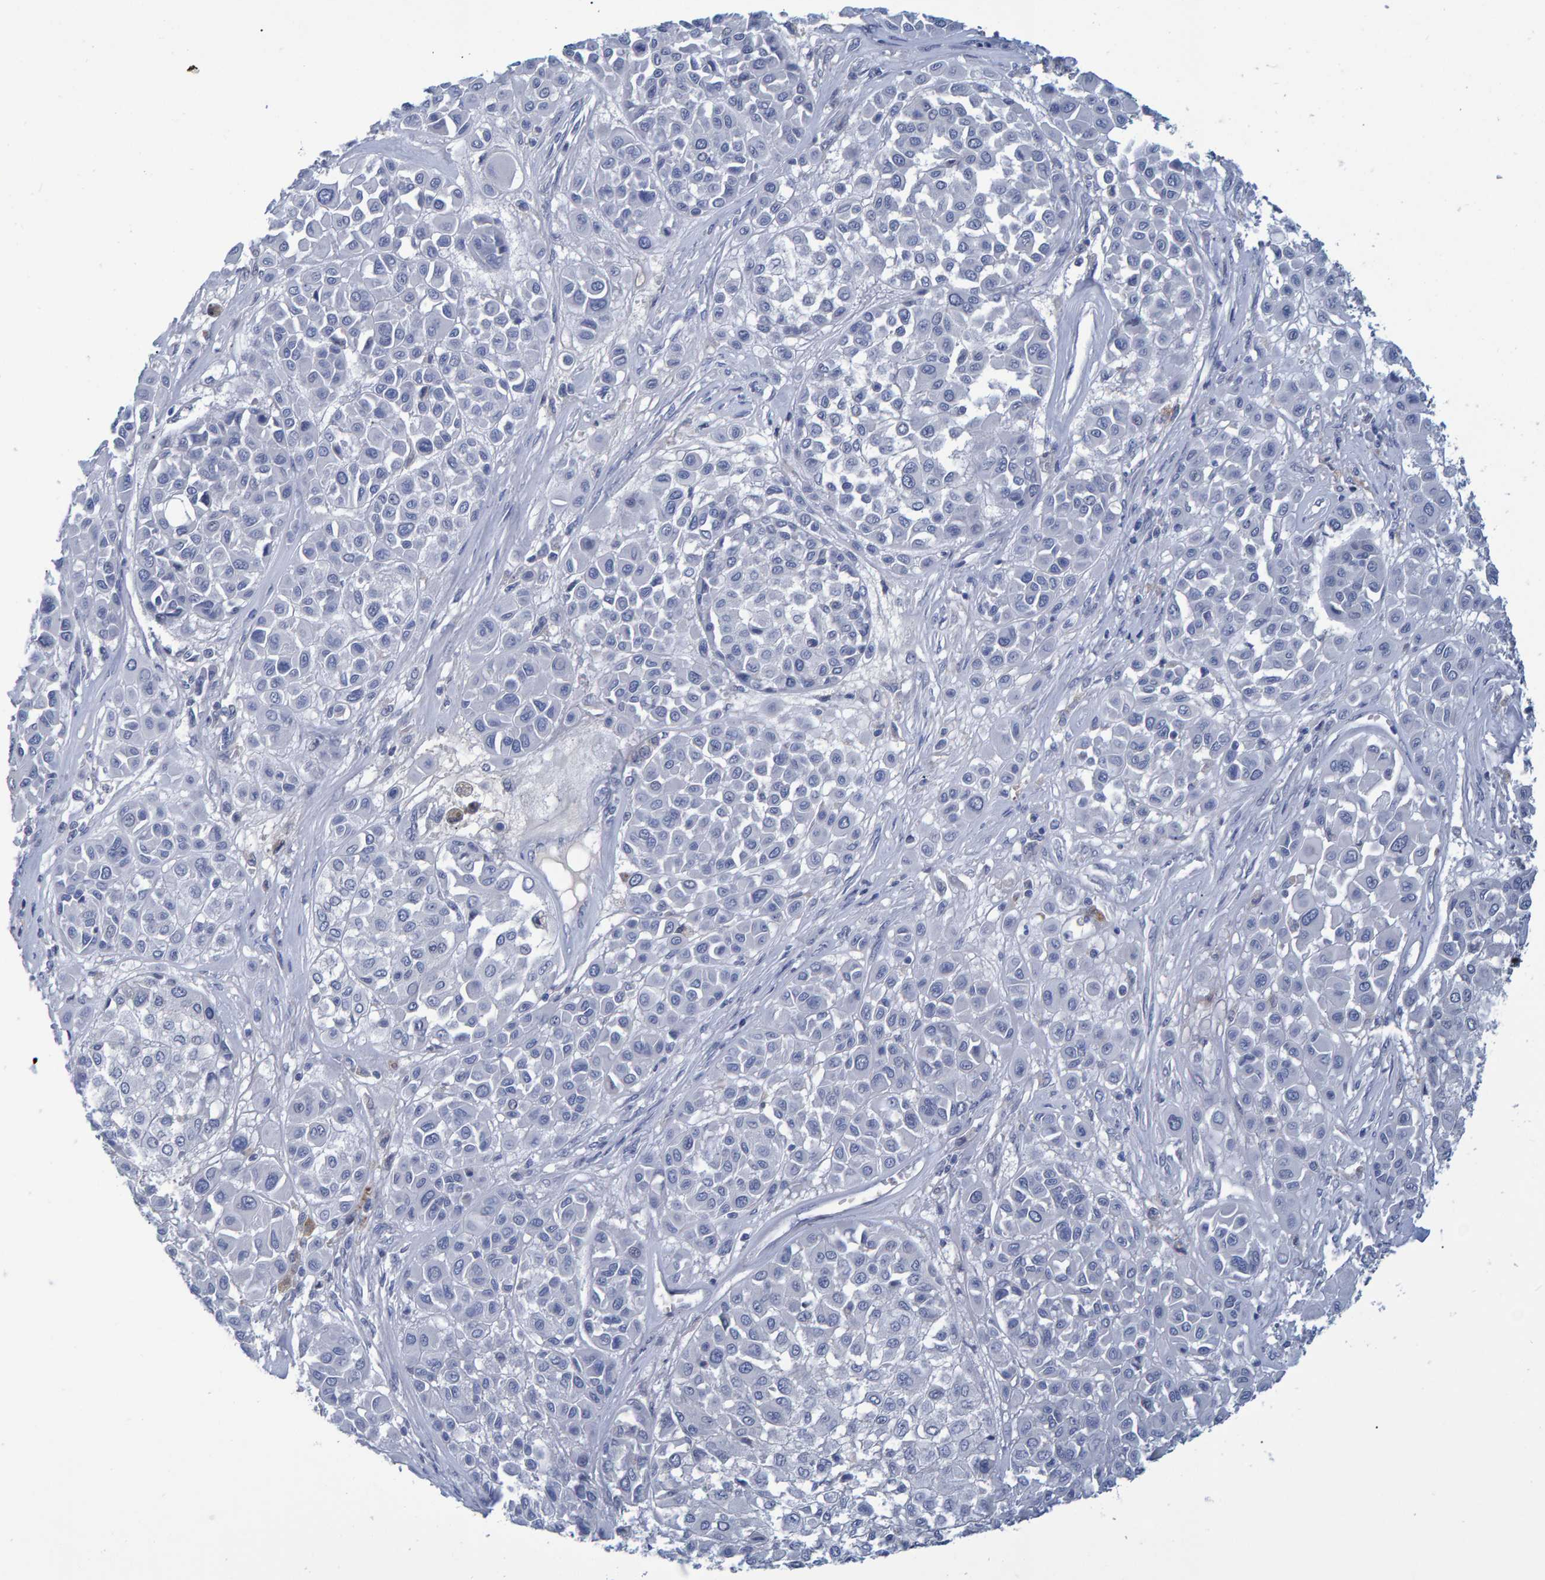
{"staining": {"intensity": "negative", "quantity": "none", "location": "none"}, "tissue": "melanoma", "cell_type": "Tumor cells", "image_type": "cancer", "snomed": [{"axis": "morphology", "description": "Malignant melanoma, Metastatic site"}, {"axis": "topography", "description": "Soft tissue"}], "caption": "A high-resolution photomicrograph shows immunohistochemistry staining of malignant melanoma (metastatic site), which shows no significant expression in tumor cells.", "gene": "PROCA1", "patient": {"sex": "male", "age": 41}}